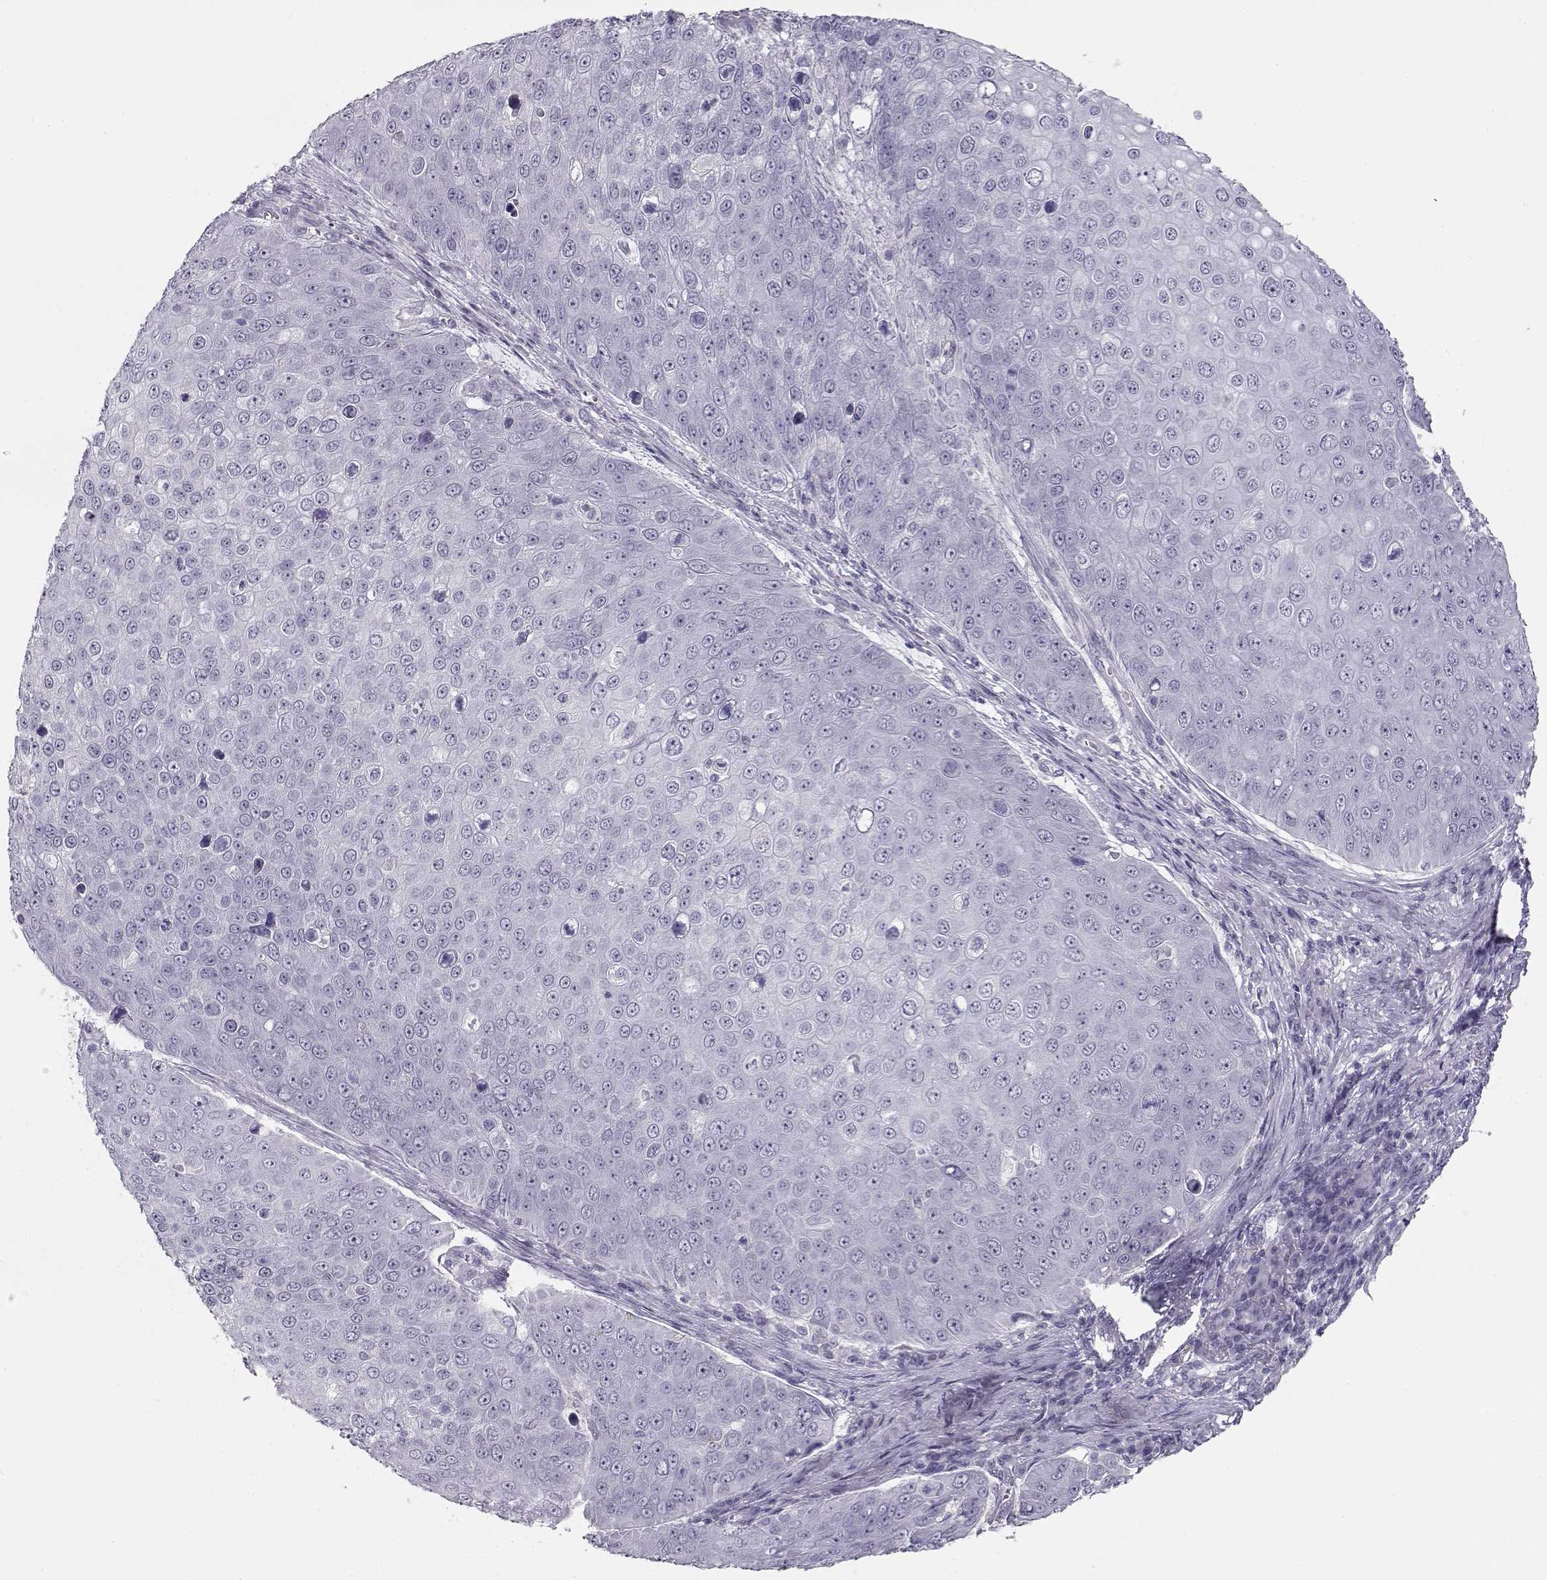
{"staining": {"intensity": "negative", "quantity": "none", "location": "none"}, "tissue": "skin cancer", "cell_type": "Tumor cells", "image_type": "cancer", "snomed": [{"axis": "morphology", "description": "Squamous cell carcinoma, NOS"}, {"axis": "topography", "description": "Skin"}], "caption": "There is no significant expression in tumor cells of skin cancer (squamous cell carcinoma). The staining was performed using DAB (3,3'-diaminobenzidine) to visualize the protein expression in brown, while the nuclei were stained in blue with hematoxylin (Magnification: 20x).", "gene": "IMPG1", "patient": {"sex": "male", "age": 71}}